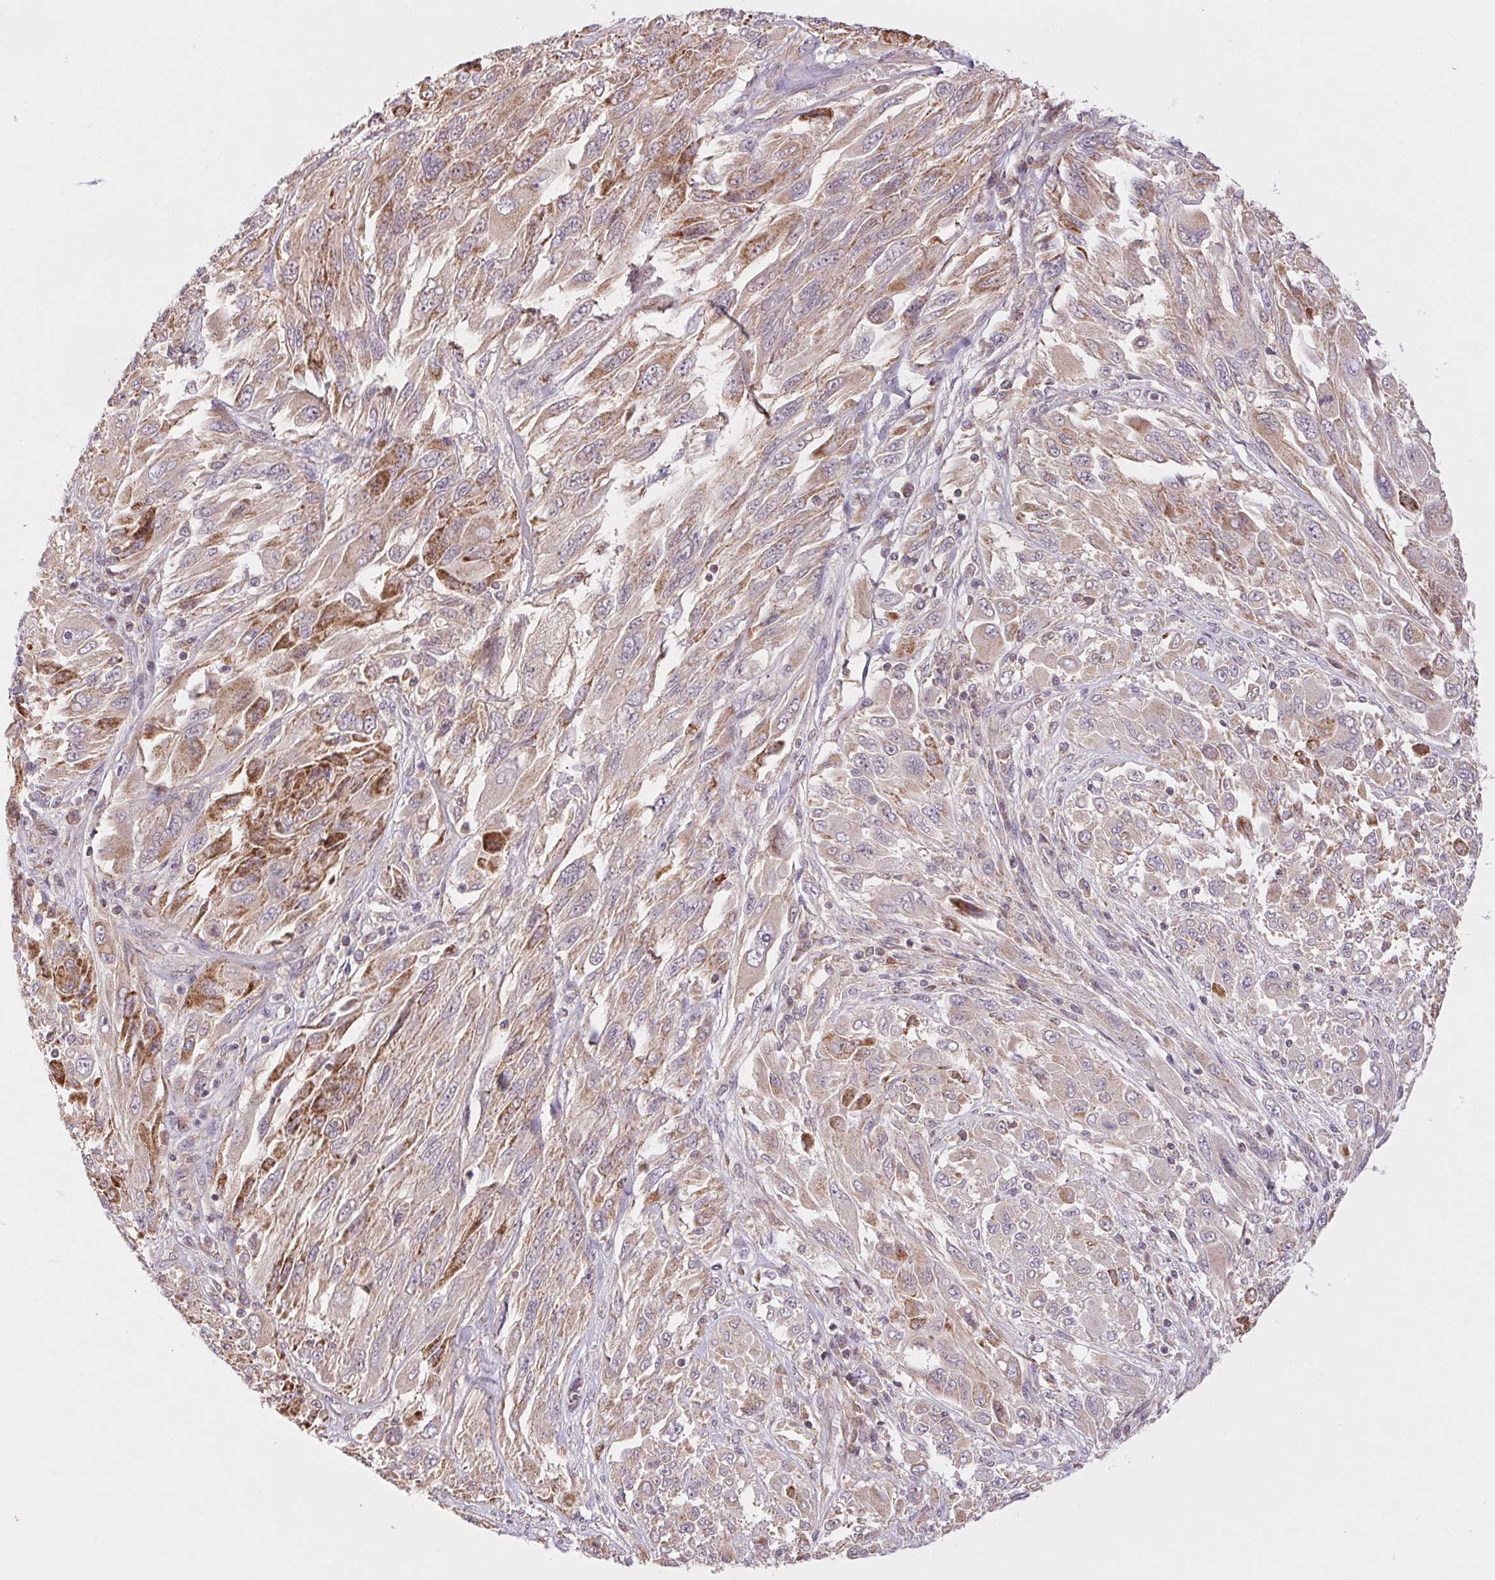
{"staining": {"intensity": "moderate", "quantity": "<25%", "location": "cytoplasmic/membranous"}, "tissue": "melanoma", "cell_type": "Tumor cells", "image_type": "cancer", "snomed": [{"axis": "morphology", "description": "Malignant melanoma, NOS"}, {"axis": "topography", "description": "Skin"}], "caption": "Human melanoma stained for a protein (brown) displays moderate cytoplasmic/membranous positive staining in approximately <25% of tumor cells.", "gene": "MAP3K5", "patient": {"sex": "female", "age": 91}}